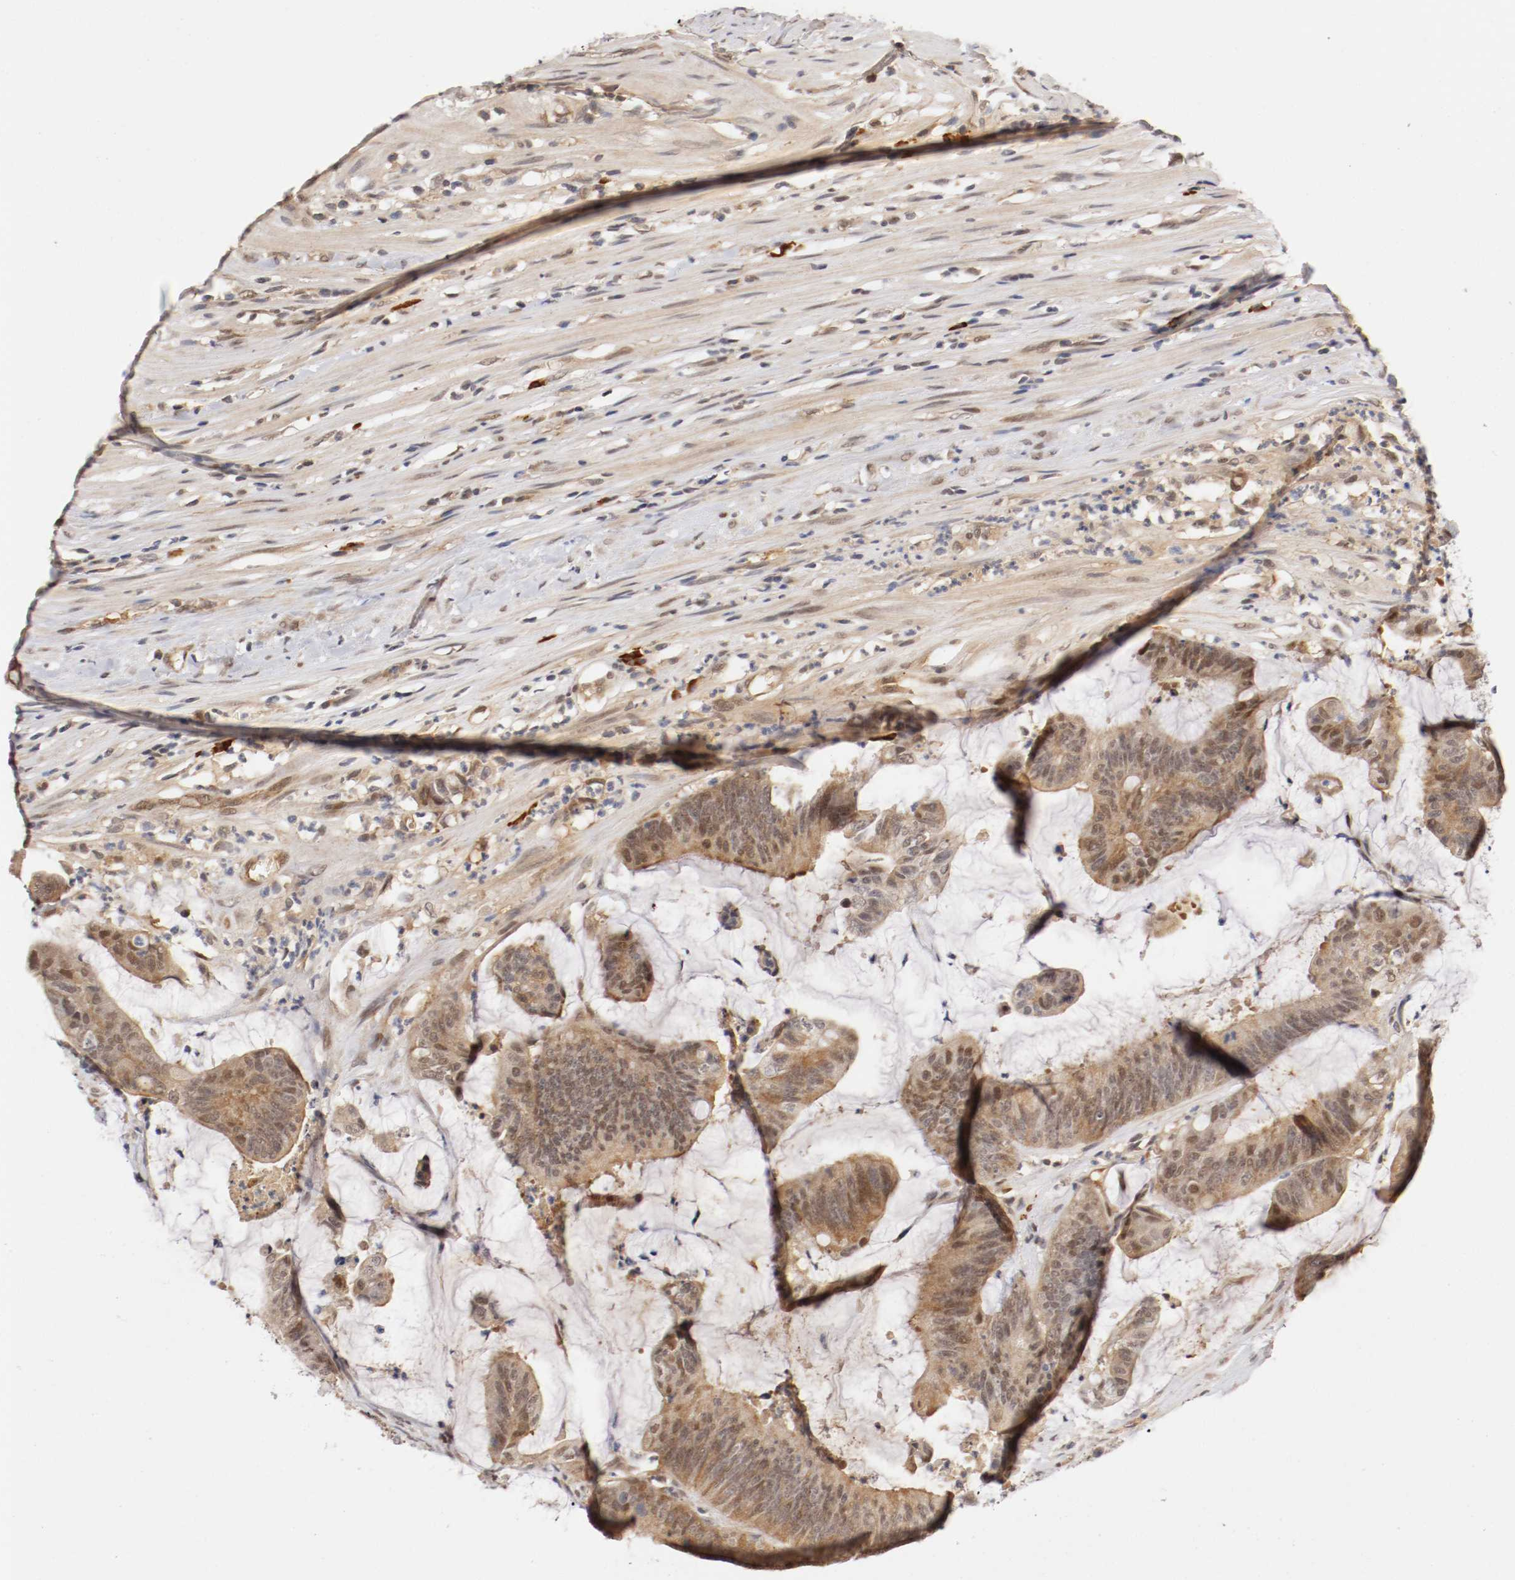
{"staining": {"intensity": "moderate", "quantity": ">75%", "location": "cytoplasmic/membranous,nuclear"}, "tissue": "colorectal cancer", "cell_type": "Tumor cells", "image_type": "cancer", "snomed": [{"axis": "morphology", "description": "Adenocarcinoma, NOS"}, {"axis": "topography", "description": "Rectum"}], "caption": "Immunohistochemistry staining of adenocarcinoma (colorectal), which demonstrates medium levels of moderate cytoplasmic/membranous and nuclear positivity in approximately >75% of tumor cells indicating moderate cytoplasmic/membranous and nuclear protein positivity. The staining was performed using DAB (3,3'-diaminobenzidine) (brown) for protein detection and nuclei were counterstained in hematoxylin (blue).", "gene": "DNMT3B", "patient": {"sex": "female", "age": 66}}